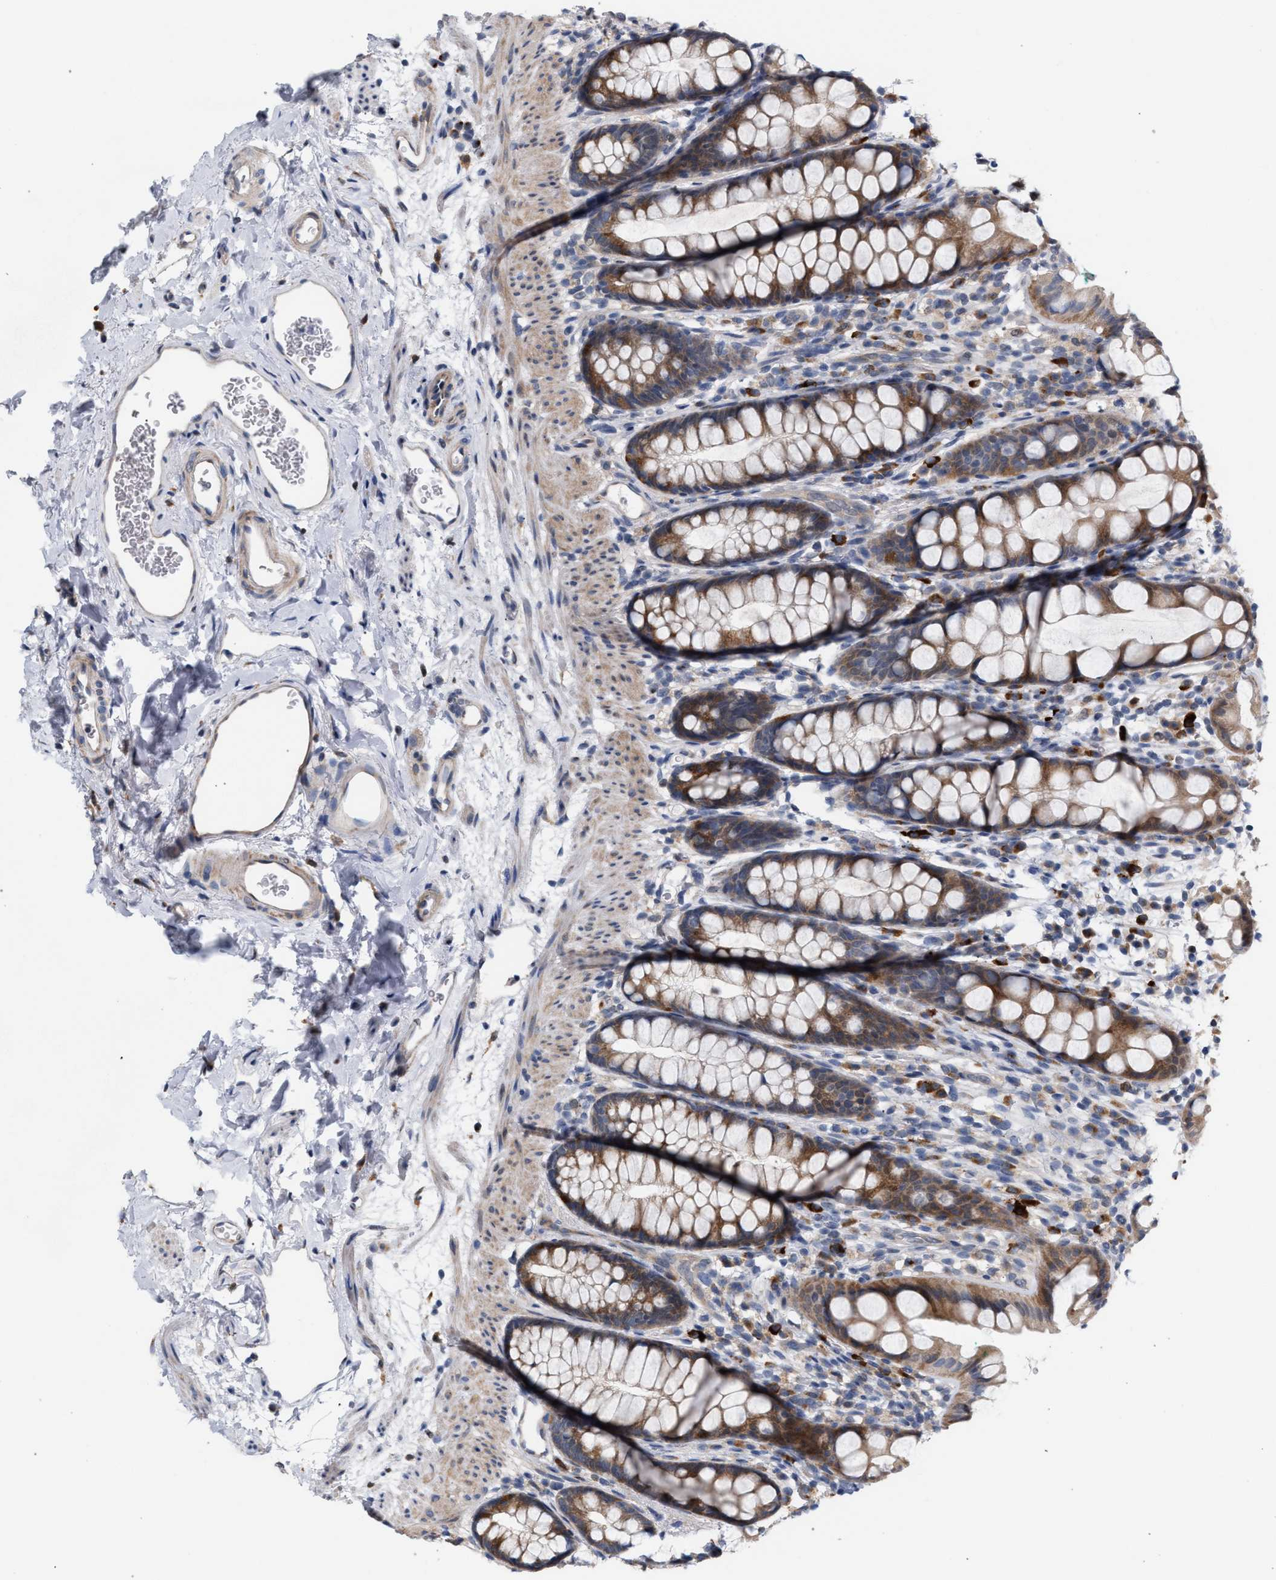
{"staining": {"intensity": "moderate", "quantity": ">75%", "location": "cytoplasmic/membranous"}, "tissue": "rectum", "cell_type": "Glandular cells", "image_type": "normal", "snomed": [{"axis": "morphology", "description": "Normal tissue, NOS"}, {"axis": "topography", "description": "Rectum"}], "caption": "Immunohistochemical staining of benign rectum demonstrates medium levels of moderate cytoplasmic/membranous expression in about >75% of glandular cells.", "gene": "RNF135", "patient": {"sex": "female", "age": 65}}